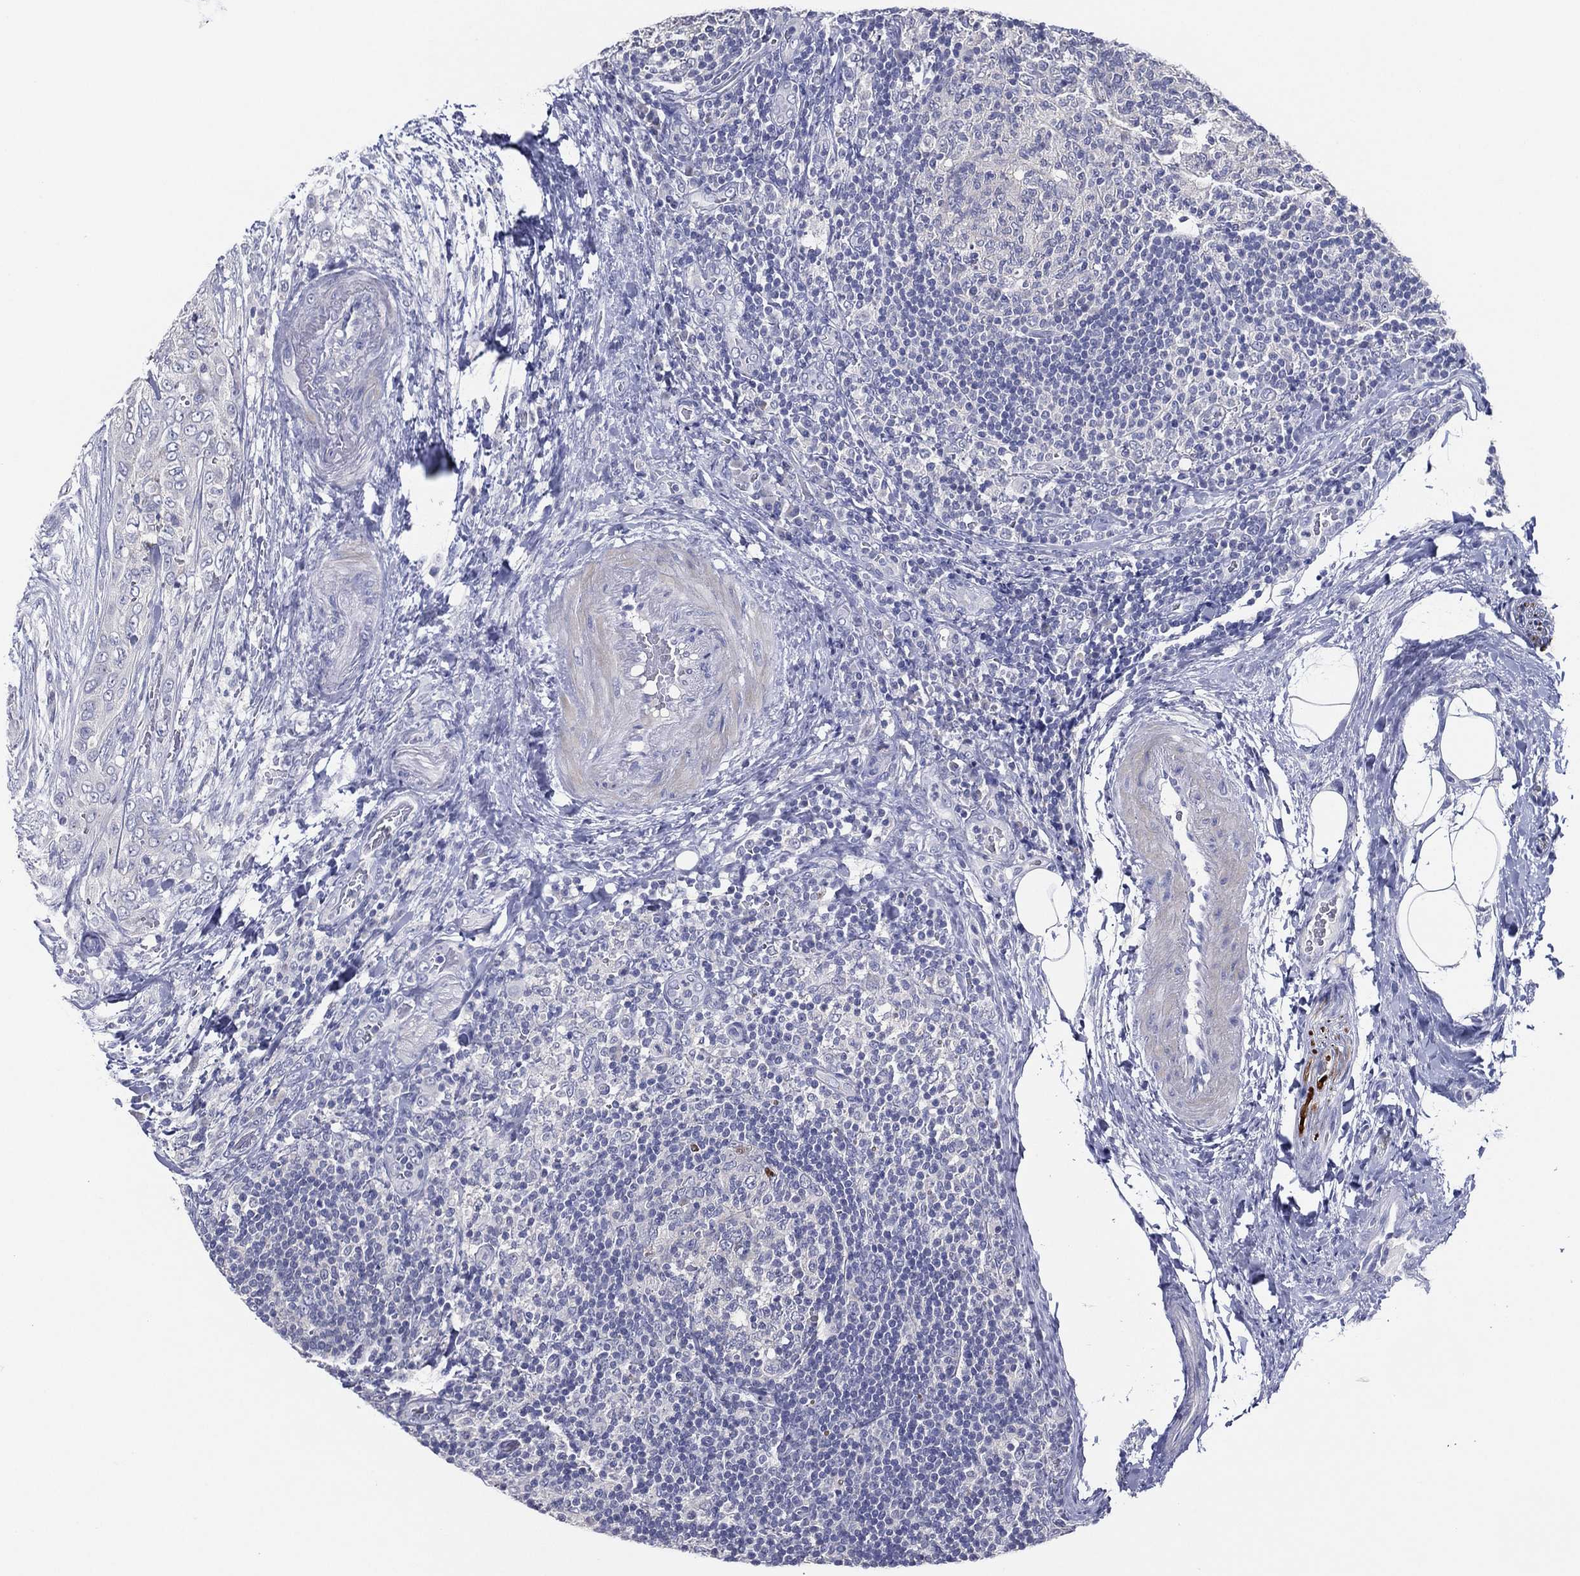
{"staining": {"intensity": "negative", "quantity": "none", "location": "none"}, "tissue": "thyroid cancer", "cell_type": "Tumor cells", "image_type": "cancer", "snomed": [{"axis": "morphology", "description": "Papillary adenocarcinoma, NOS"}, {"axis": "topography", "description": "Thyroid gland"}], "caption": "High power microscopy image of an immunohistochemistry photomicrograph of thyroid cancer (papillary adenocarcinoma), revealing no significant positivity in tumor cells.", "gene": "SLC13A4", "patient": {"sex": "male", "age": 61}}